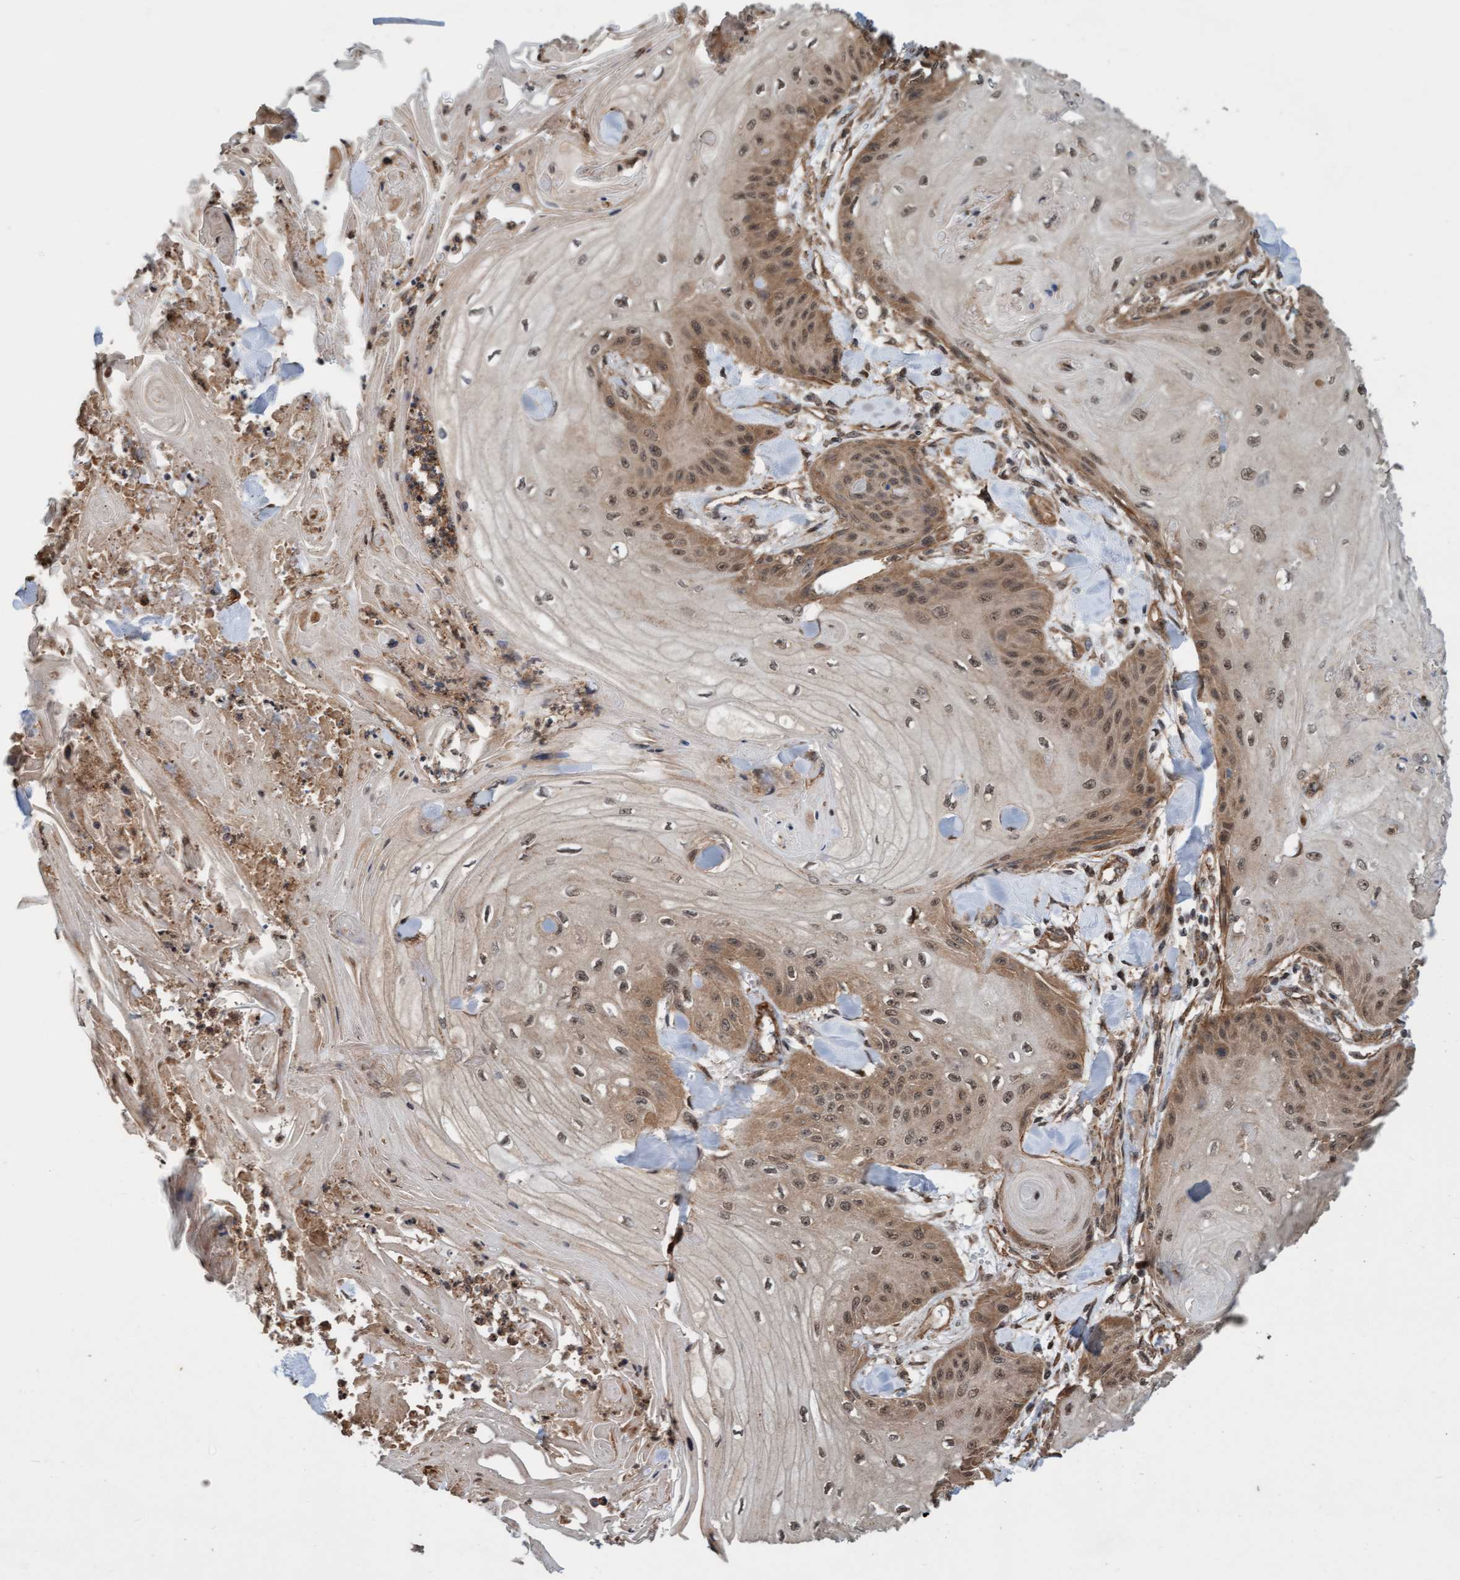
{"staining": {"intensity": "moderate", "quantity": "<25%", "location": "cytoplasmic/membranous,nuclear"}, "tissue": "skin cancer", "cell_type": "Tumor cells", "image_type": "cancer", "snomed": [{"axis": "morphology", "description": "Squamous cell carcinoma, NOS"}, {"axis": "topography", "description": "Skin"}], "caption": "Protein analysis of skin cancer (squamous cell carcinoma) tissue demonstrates moderate cytoplasmic/membranous and nuclear staining in about <25% of tumor cells.", "gene": "STXBP4", "patient": {"sex": "male", "age": 74}}